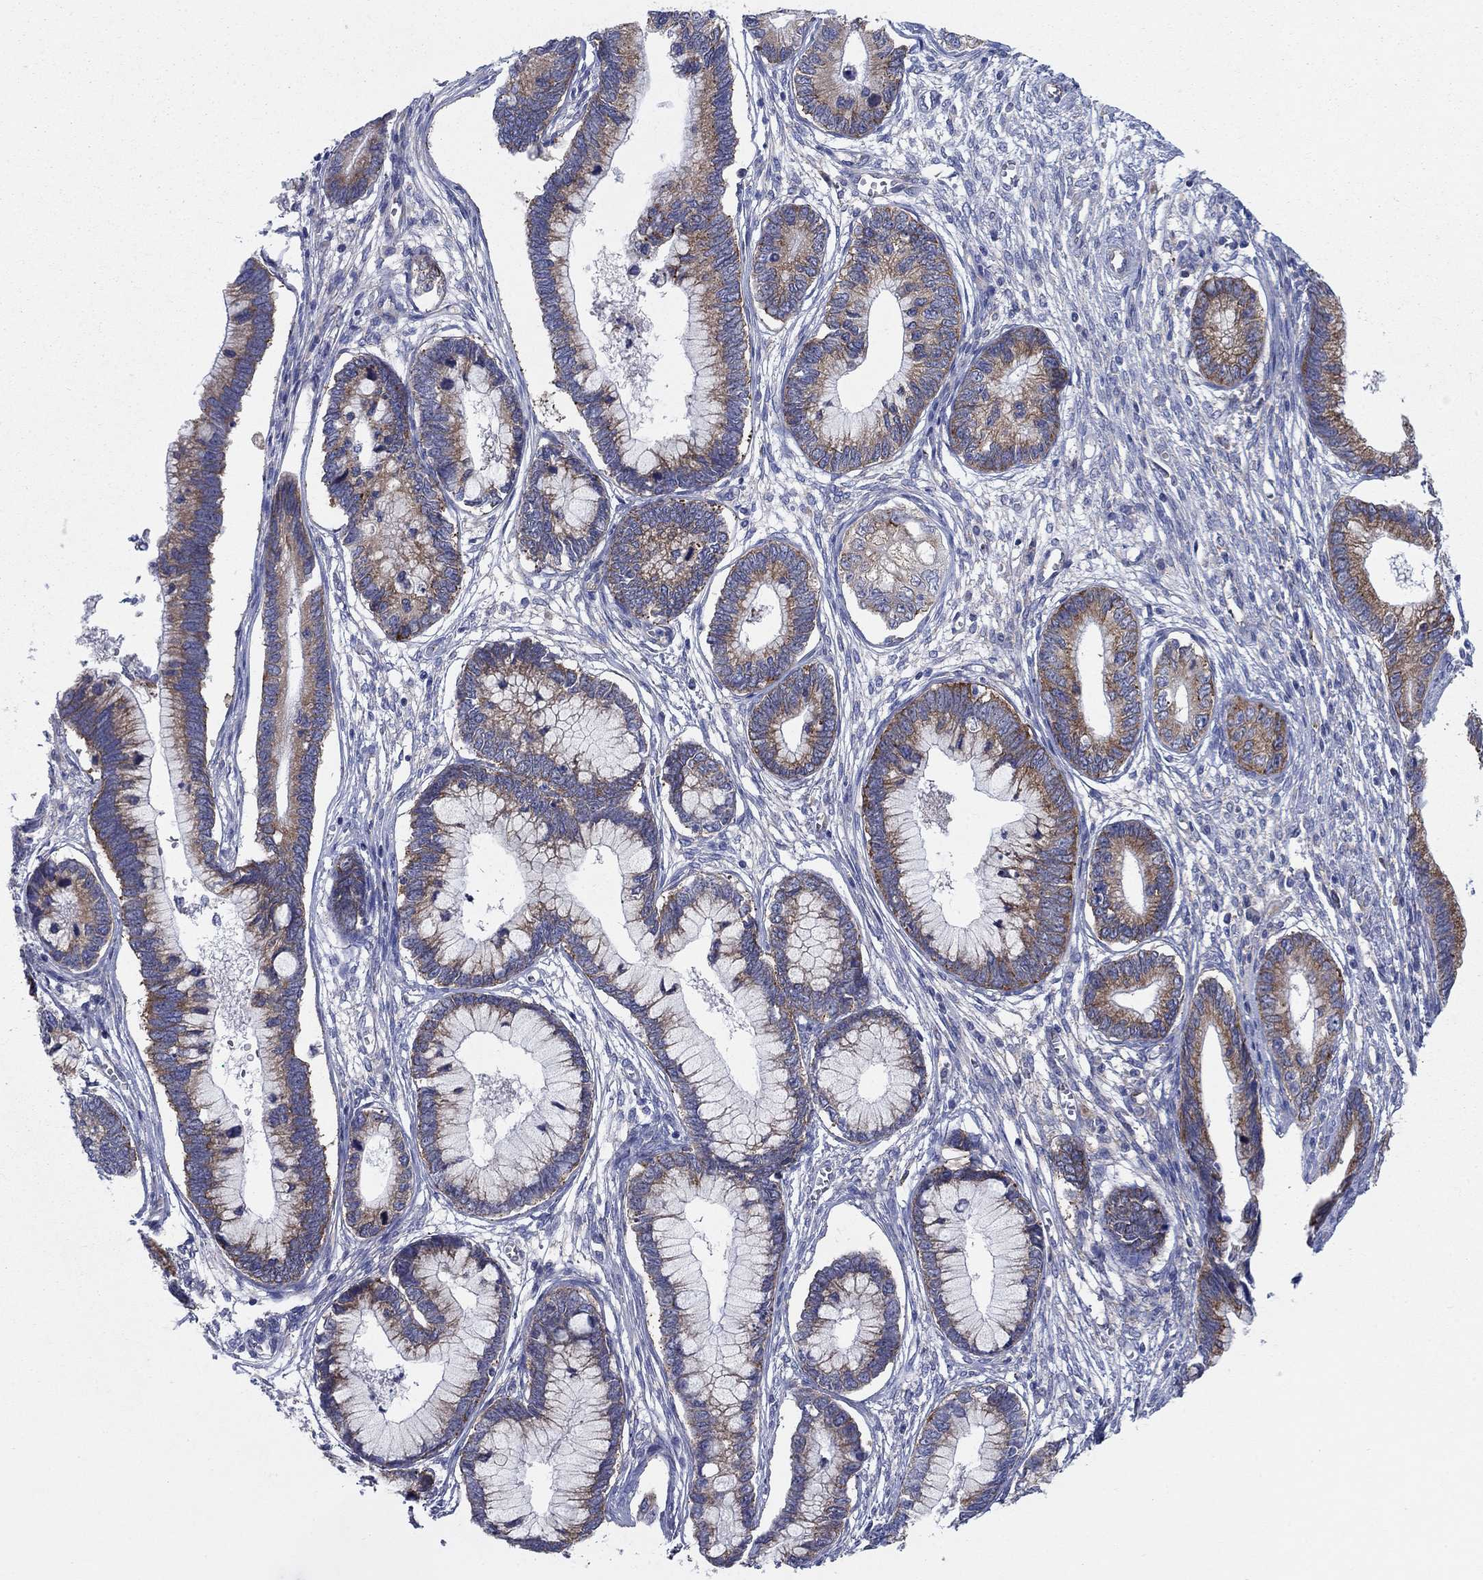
{"staining": {"intensity": "moderate", "quantity": ">75%", "location": "cytoplasmic/membranous"}, "tissue": "cervical cancer", "cell_type": "Tumor cells", "image_type": "cancer", "snomed": [{"axis": "morphology", "description": "Adenocarcinoma, NOS"}, {"axis": "topography", "description": "Cervix"}], "caption": "A brown stain shows moderate cytoplasmic/membranous positivity of a protein in human adenocarcinoma (cervical) tumor cells.", "gene": "TMEM59", "patient": {"sex": "female", "age": 44}}